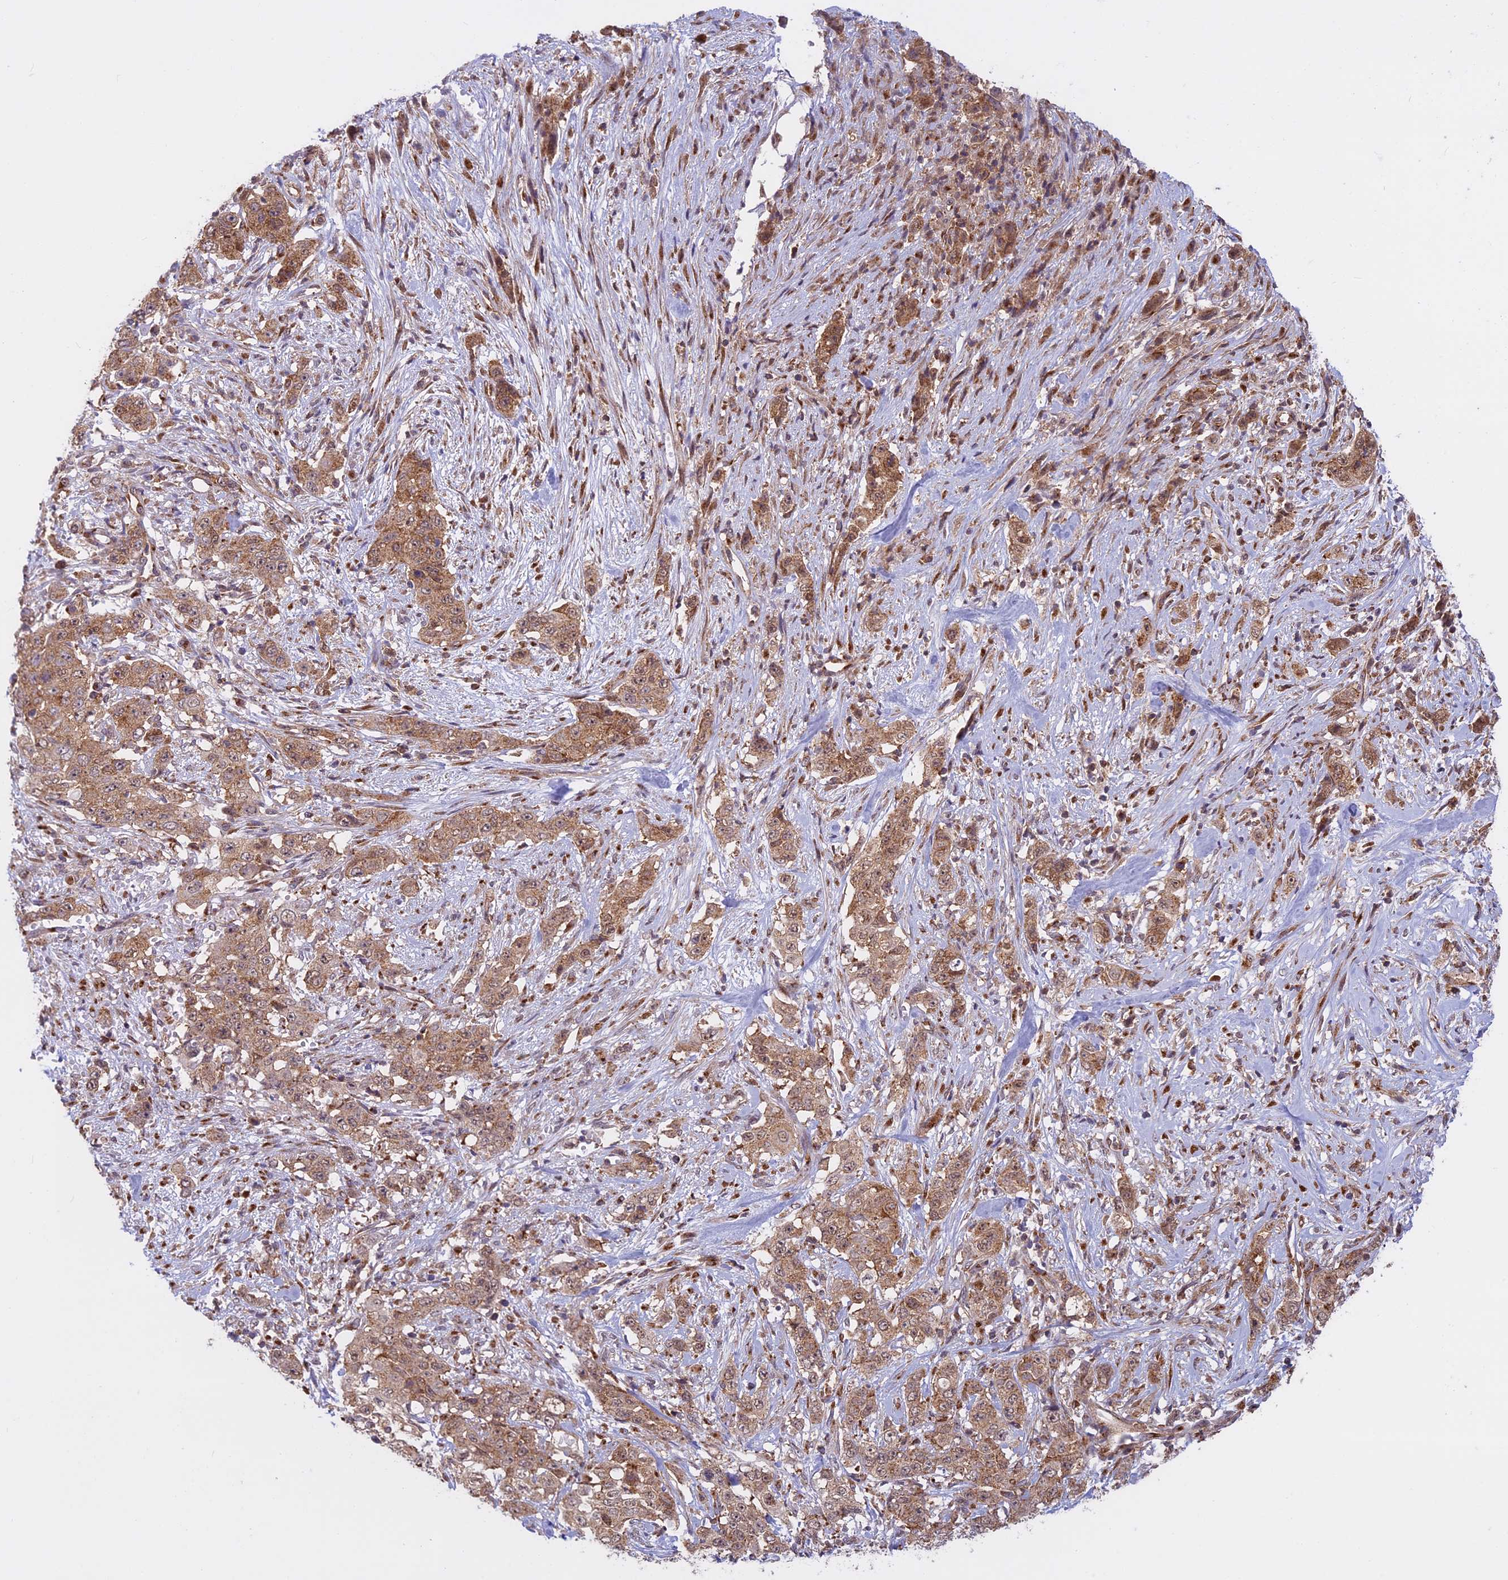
{"staining": {"intensity": "moderate", "quantity": ">75%", "location": "cytoplasmic/membranous"}, "tissue": "stomach cancer", "cell_type": "Tumor cells", "image_type": "cancer", "snomed": [{"axis": "morphology", "description": "Adenocarcinoma, NOS"}, {"axis": "topography", "description": "Stomach, upper"}], "caption": "IHC (DAB (3,3'-diaminobenzidine)) staining of stomach cancer (adenocarcinoma) demonstrates moderate cytoplasmic/membranous protein positivity in about >75% of tumor cells. (Brightfield microscopy of DAB IHC at high magnification).", "gene": "CLINT1", "patient": {"sex": "male", "age": 62}}